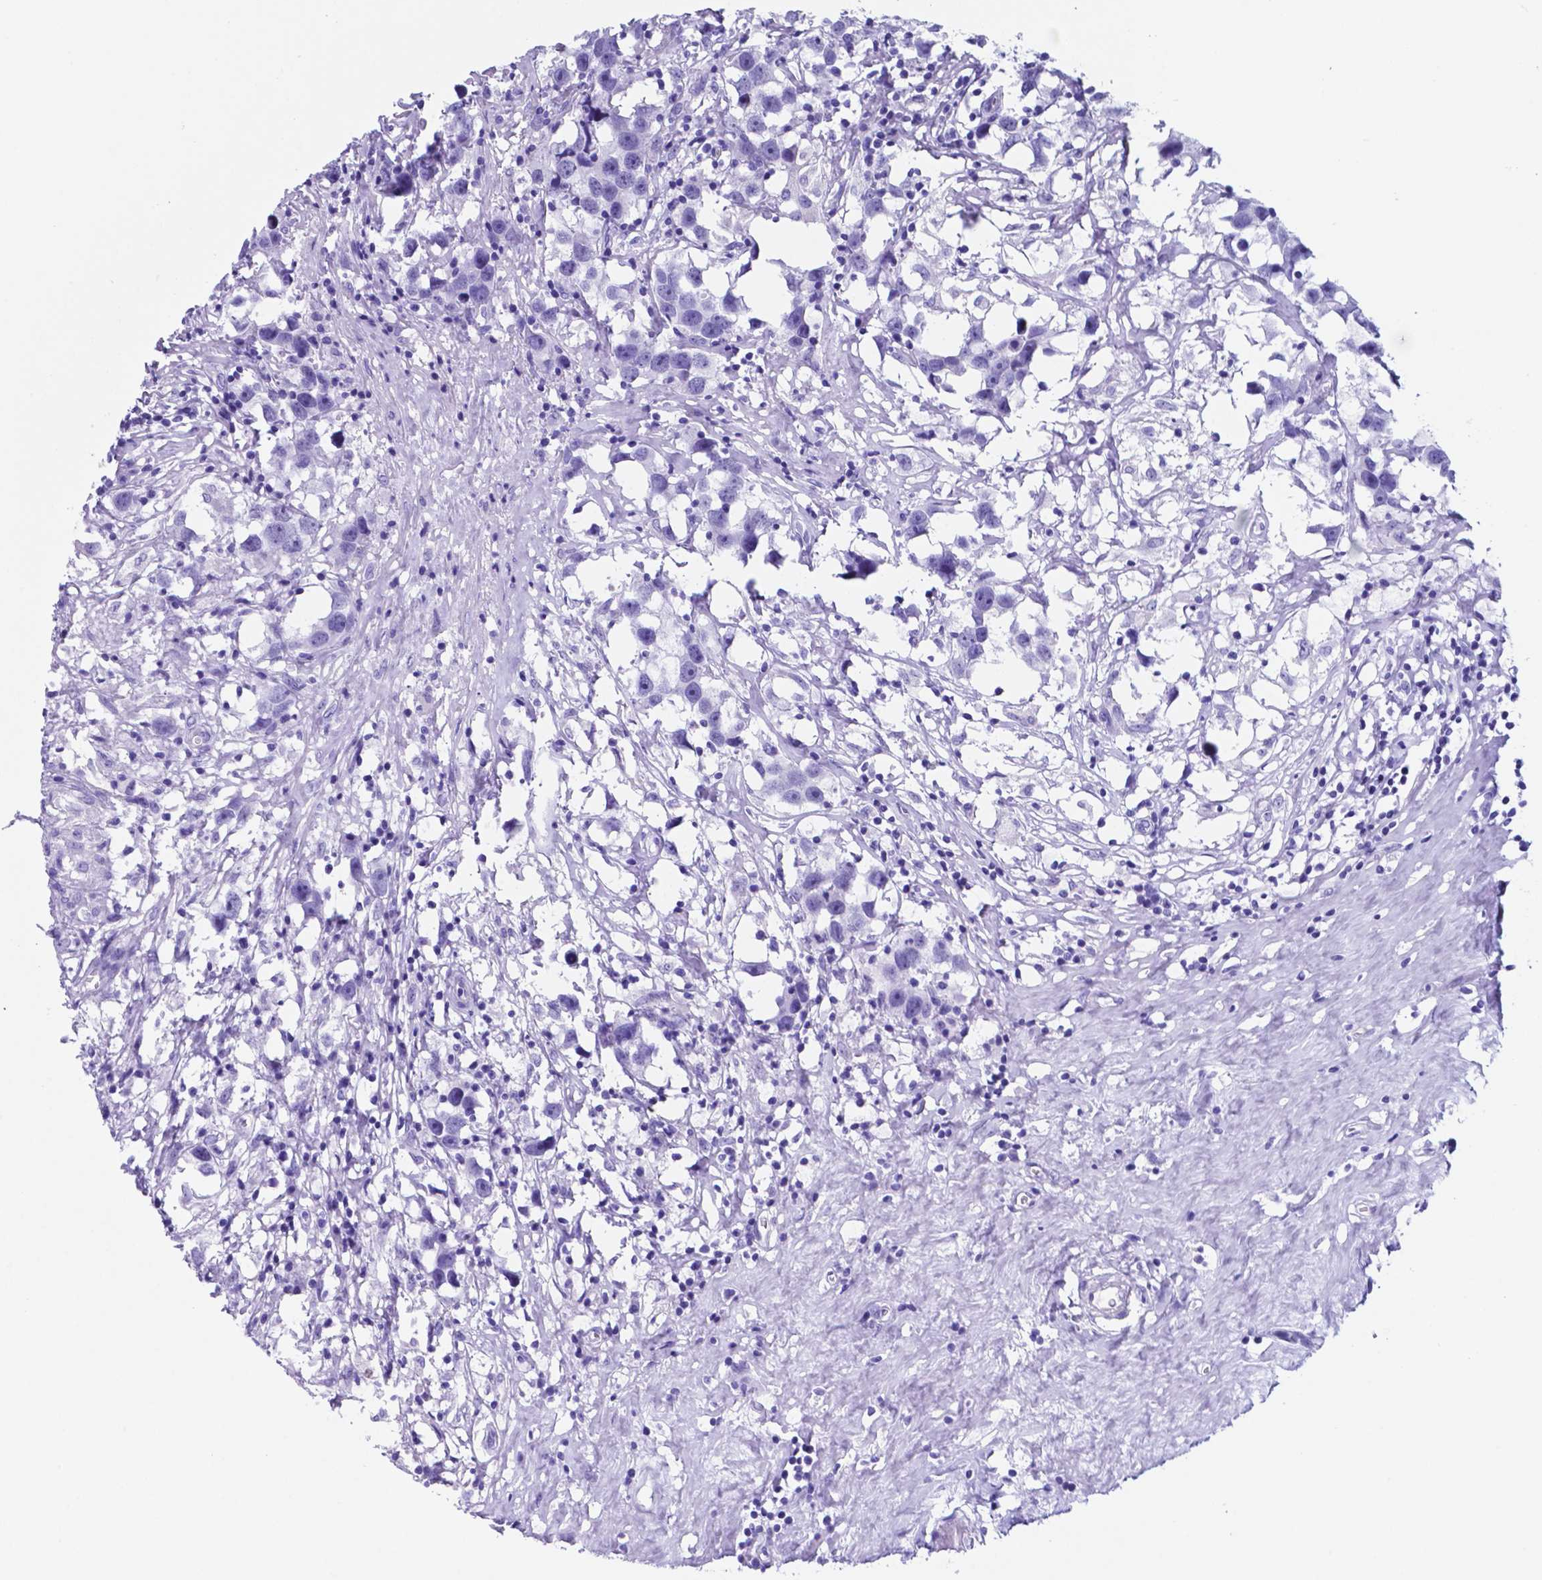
{"staining": {"intensity": "negative", "quantity": "none", "location": "none"}, "tissue": "testis cancer", "cell_type": "Tumor cells", "image_type": "cancer", "snomed": [{"axis": "morphology", "description": "Seminoma, NOS"}, {"axis": "topography", "description": "Testis"}], "caption": "A high-resolution micrograph shows IHC staining of seminoma (testis), which exhibits no significant expression in tumor cells.", "gene": "DNAAF8", "patient": {"sex": "male", "age": 49}}